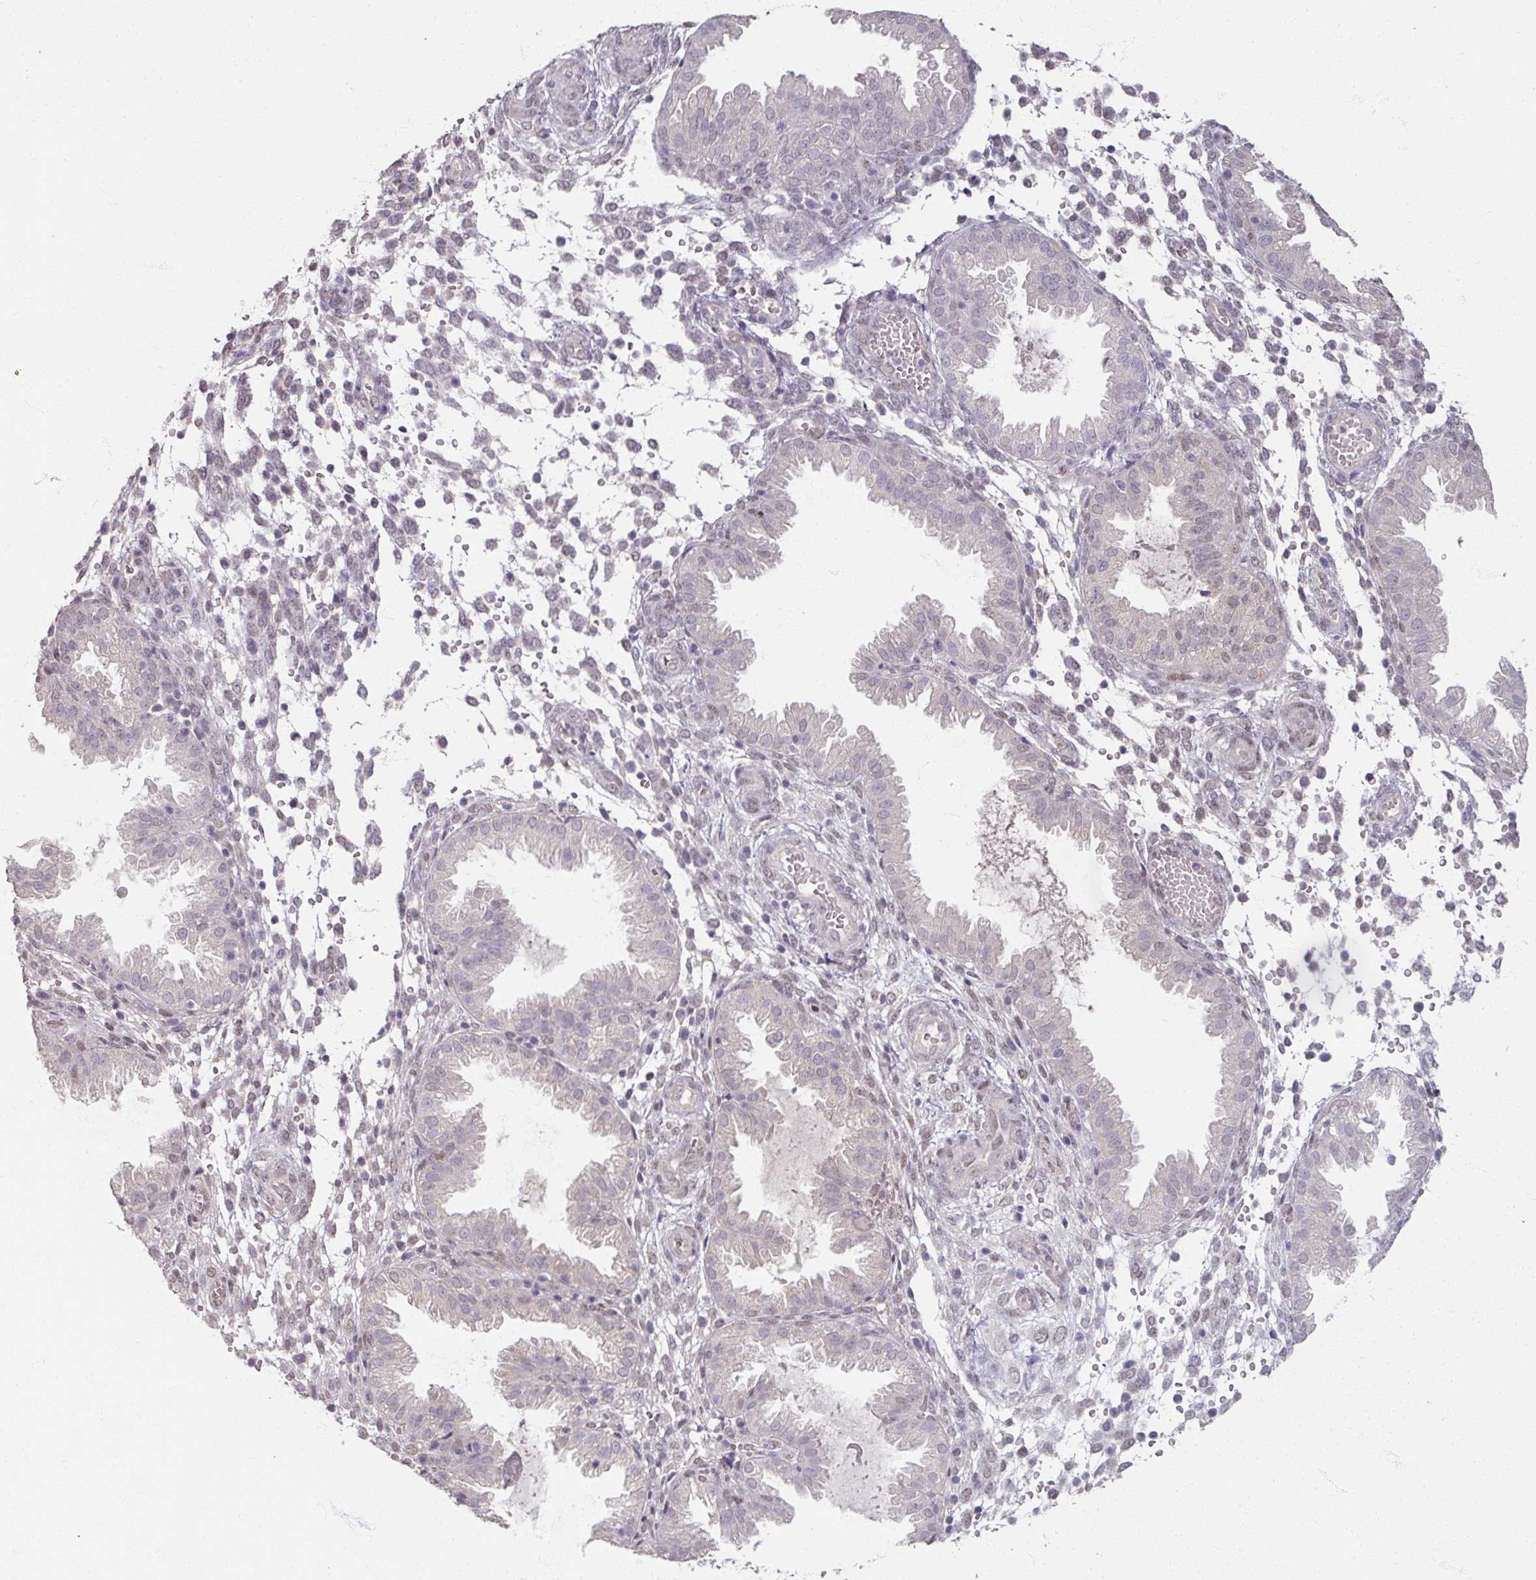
{"staining": {"intensity": "weak", "quantity": "<25%", "location": "nuclear"}, "tissue": "endometrium", "cell_type": "Cells in endometrial stroma", "image_type": "normal", "snomed": [{"axis": "morphology", "description": "Normal tissue, NOS"}, {"axis": "topography", "description": "Endometrium"}], "caption": "This is an immunohistochemistry (IHC) image of unremarkable human endometrium. There is no expression in cells in endometrial stroma.", "gene": "SOX11", "patient": {"sex": "female", "age": 33}}